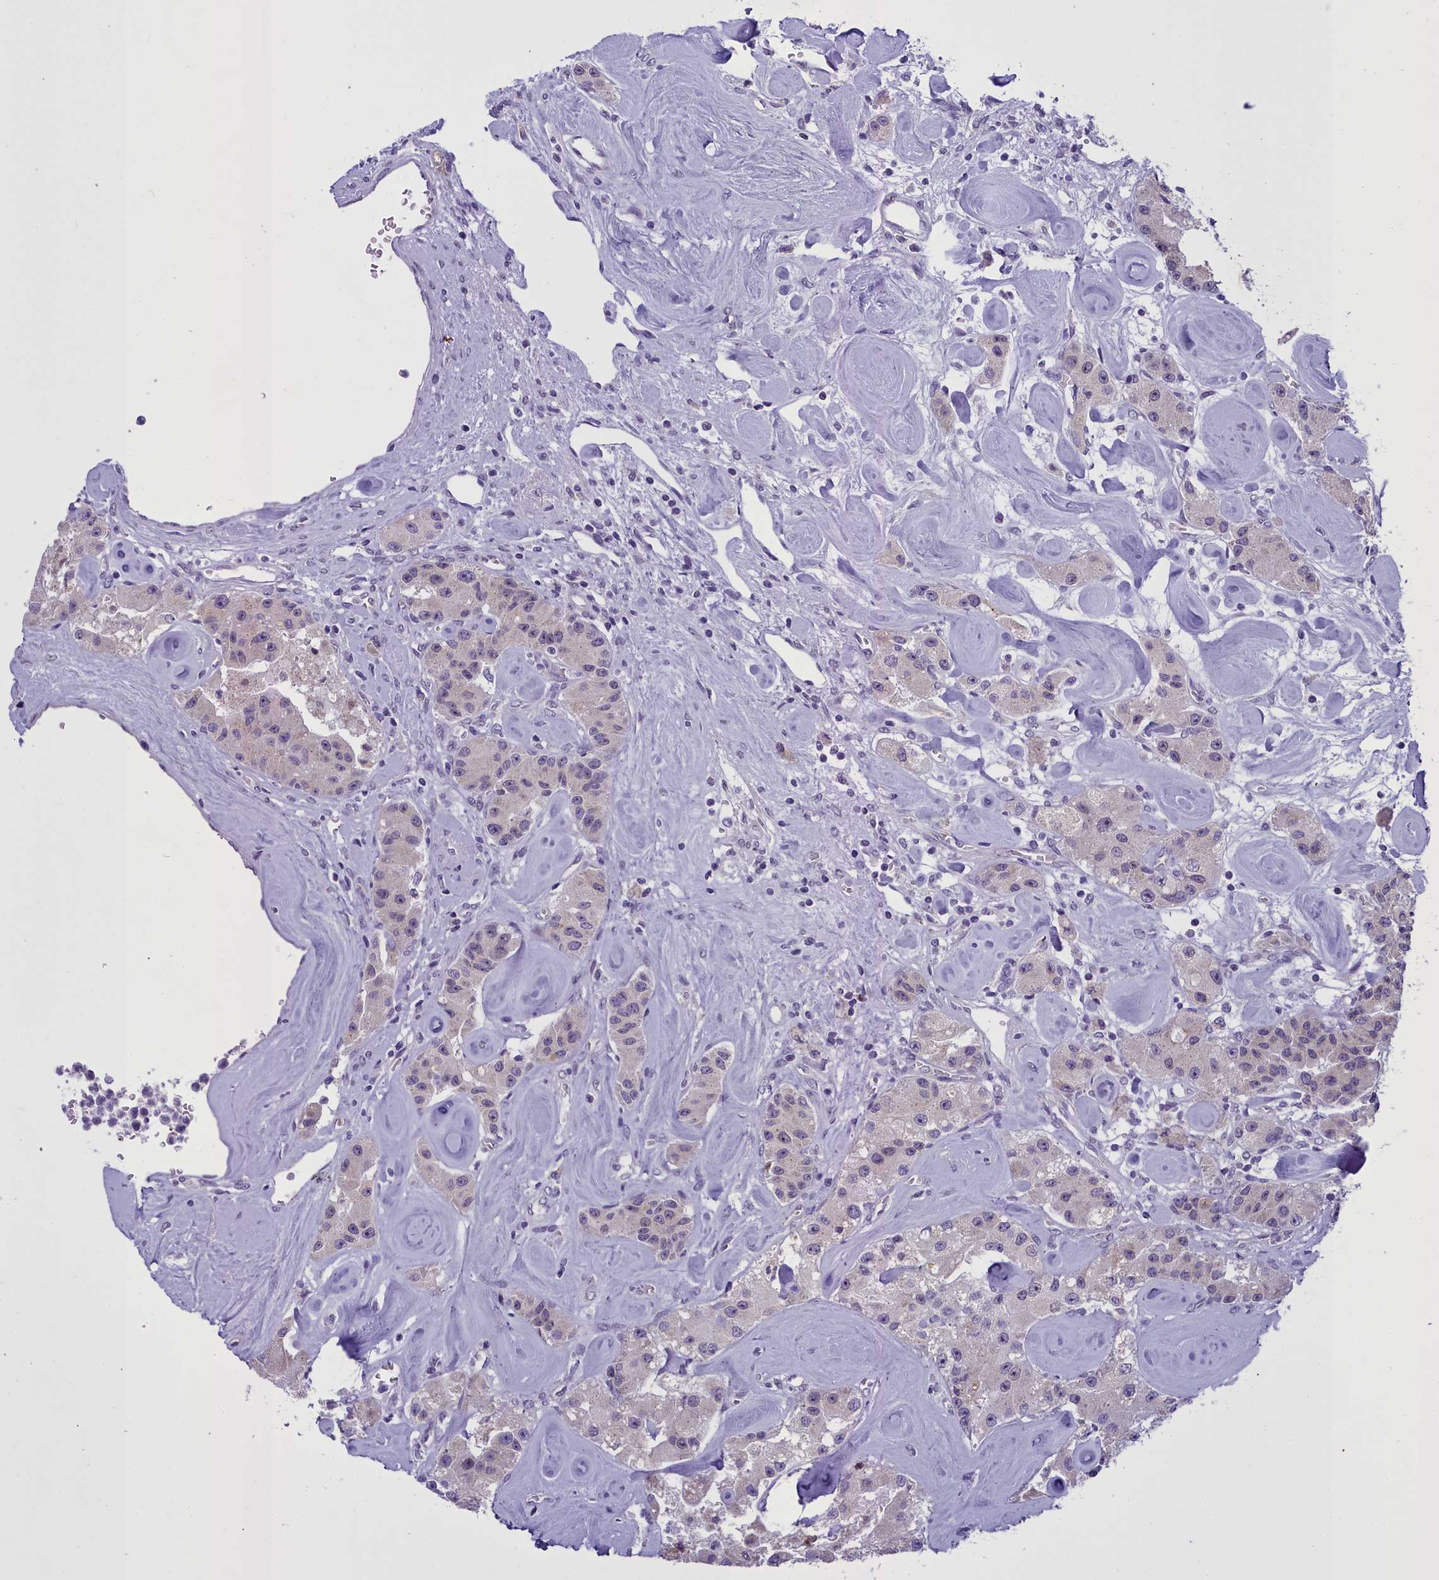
{"staining": {"intensity": "negative", "quantity": "none", "location": "none"}, "tissue": "carcinoid", "cell_type": "Tumor cells", "image_type": "cancer", "snomed": [{"axis": "morphology", "description": "Carcinoid, malignant, NOS"}, {"axis": "topography", "description": "Pancreas"}], "caption": "Immunohistochemistry (IHC) image of neoplastic tissue: malignant carcinoid stained with DAB (3,3'-diaminobenzidine) exhibits no significant protein expression in tumor cells.", "gene": "B9D2", "patient": {"sex": "male", "age": 41}}